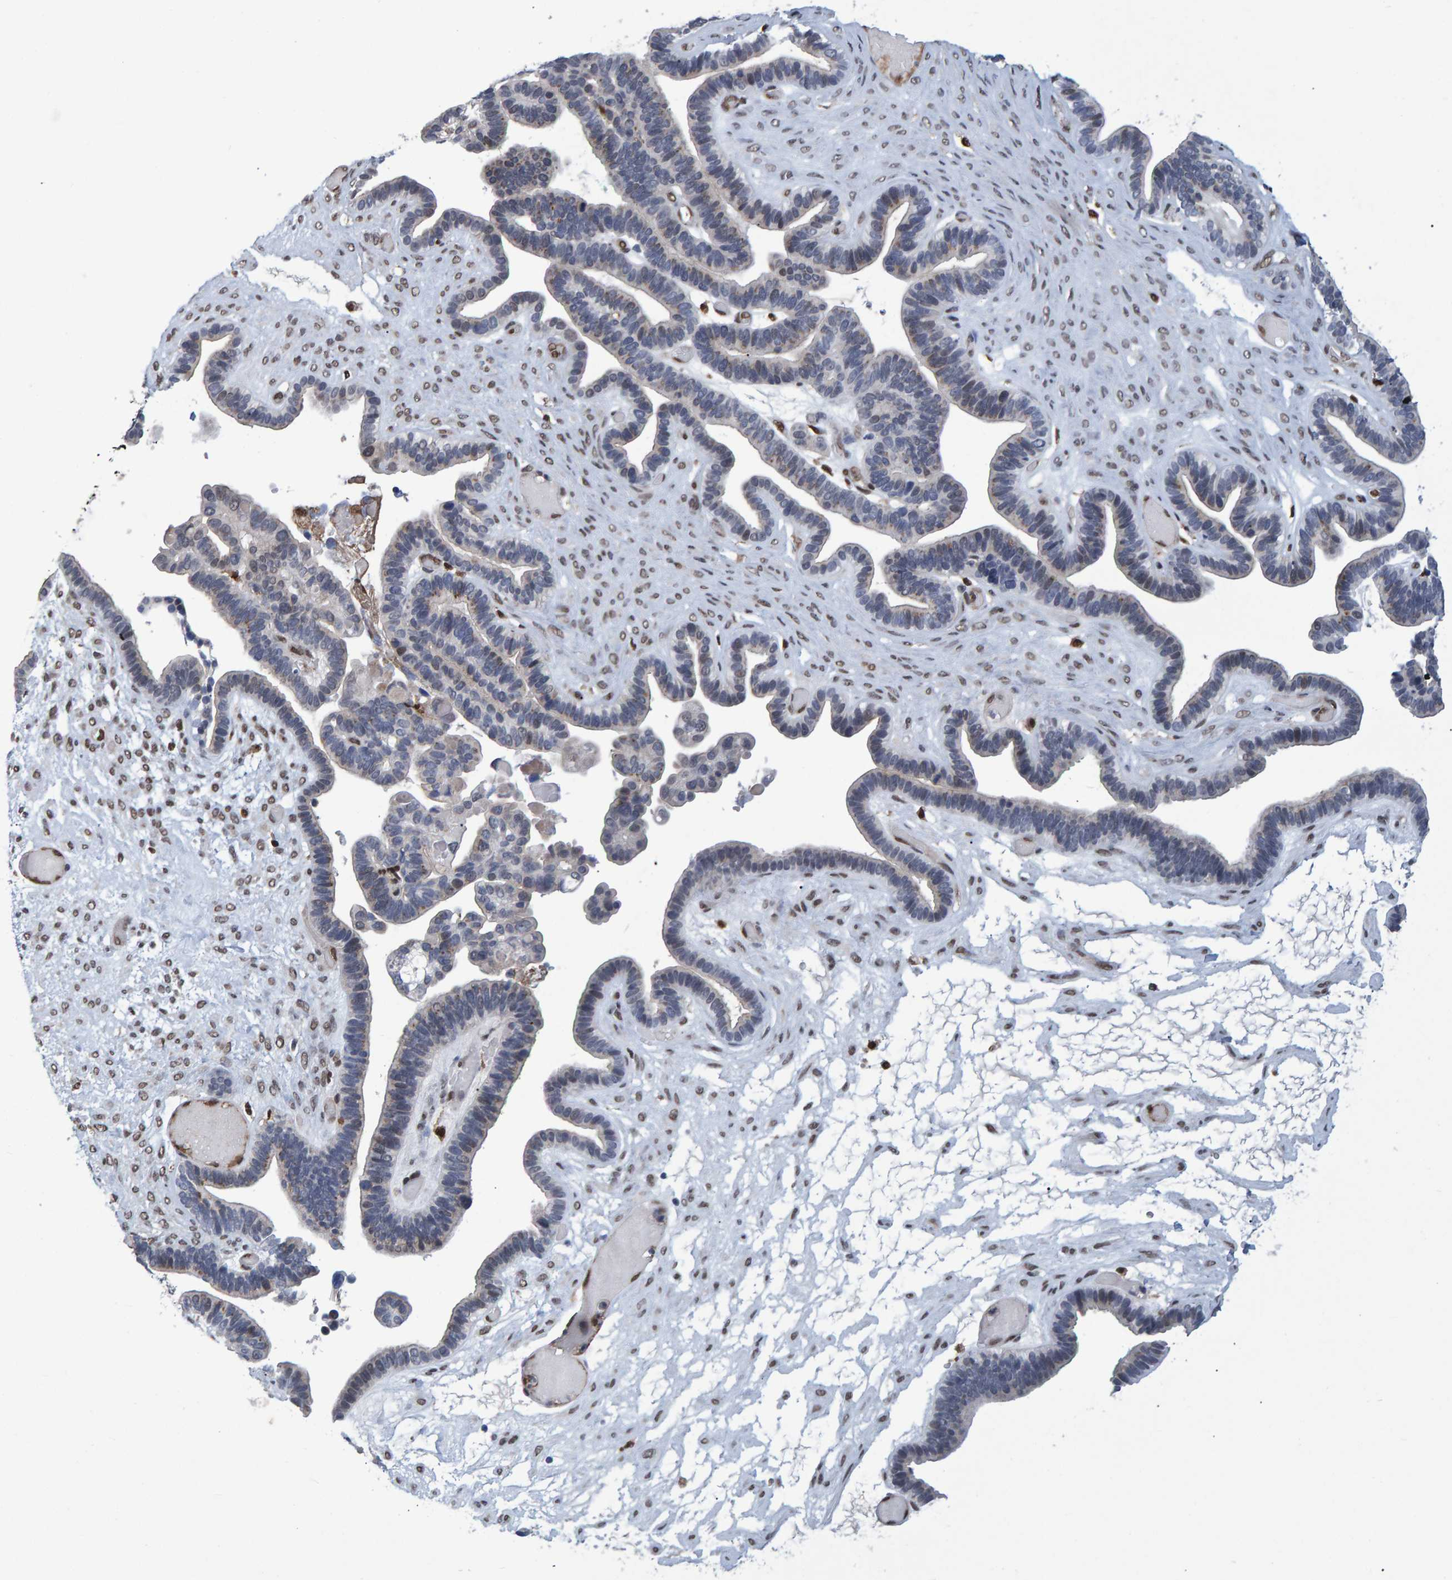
{"staining": {"intensity": "weak", "quantity": "<25%", "location": "cytoplasmic/membranous"}, "tissue": "ovarian cancer", "cell_type": "Tumor cells", "image_type": "cancer", "snomed": [{"axis": "morphology", "description": "Cystadenocarcinoma, serous, NOS"}, {"axis": "topography", "description": "Ovary"}], "caption": "DAB immunohistochemical staining of human ovarian cancer exhibits no significant positivity in tumor cells.", "gene": "QKI", "patient": {"sex": "female", "age": 56}}